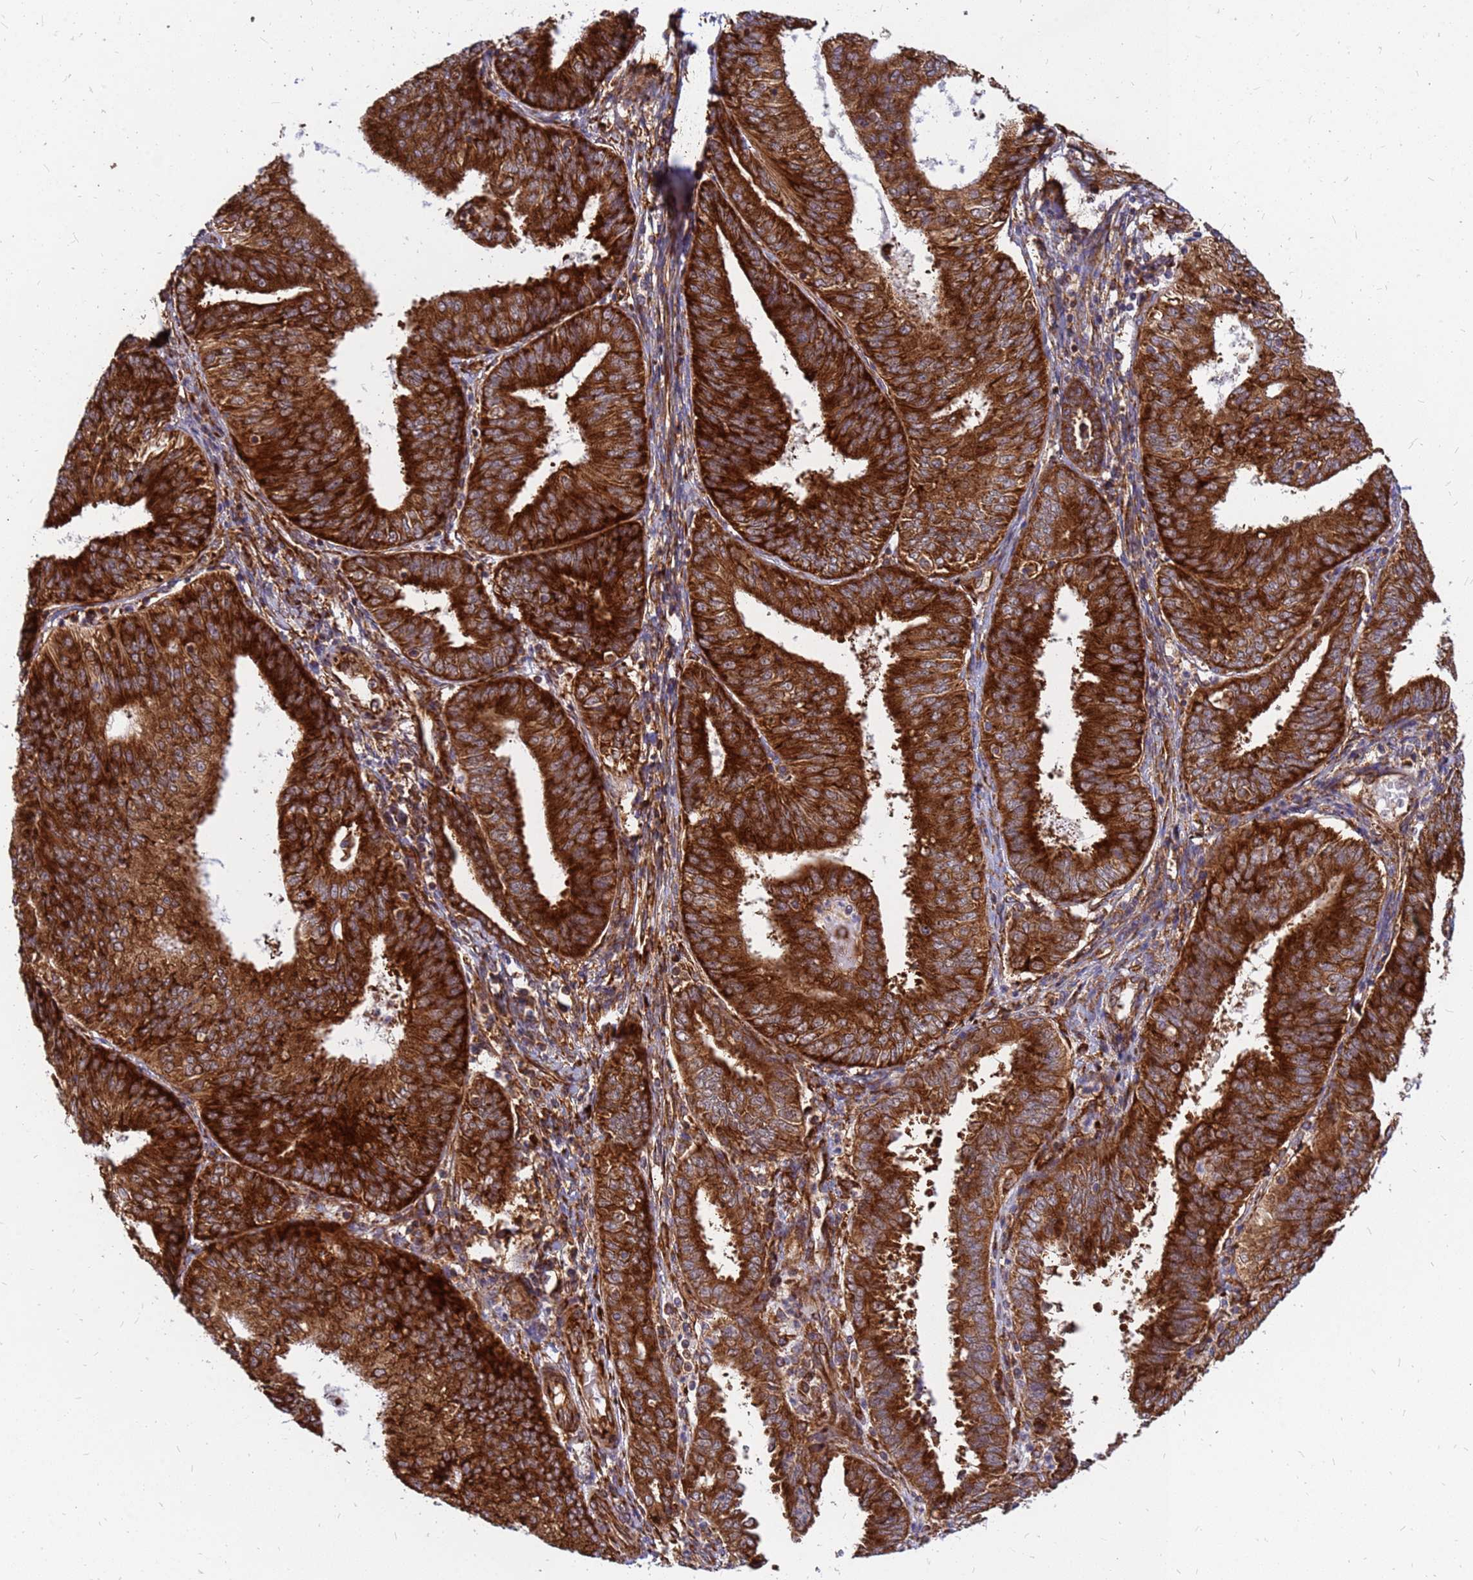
{"staining": {"intensity": "strong", "quantity": ">75%", "location": "cytoplasmic/membranous"}, "tissue": "endometrial cancer", "cell_type": "Tumor cells", "image_type": "cancer", "snomed": [{"axis": "morphology", "description": "Adenocarcinoma, NOS"}, {"axis": "topography", "description": "Endometrium"}], "caption": "This histopathology image demonstrates IHC staining of human adenocarcinoma (endometrial), with high strong cytoplasmic/membranous expression in about >75% of tumor cells.", "gene": "RPL8", "patient": {"sex": "female", "age": 58}}